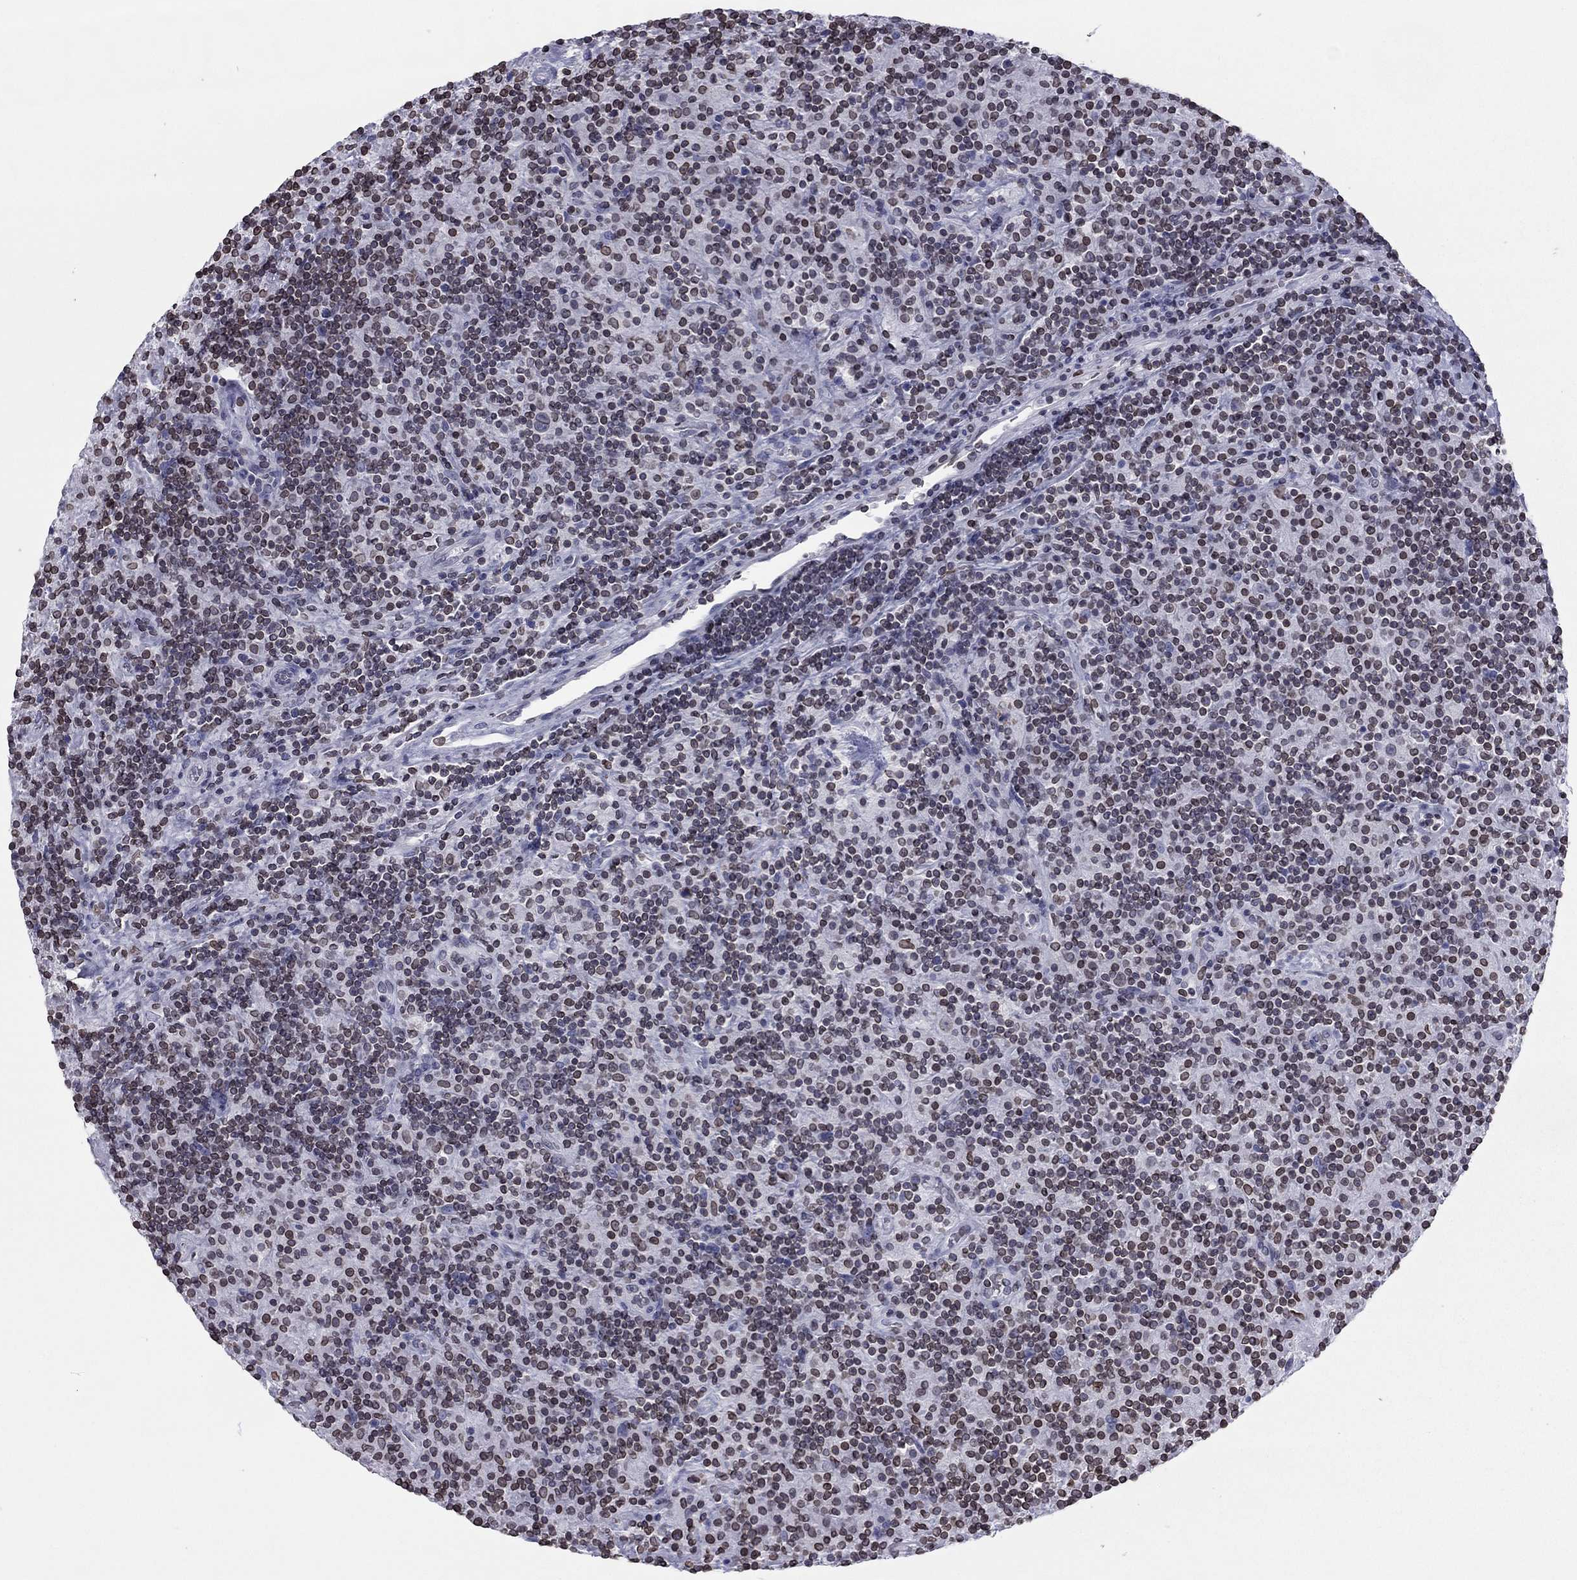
{"staining": {"intensity": "negative", "quantity": "none", "location": "none"}, "tissue": "lymphoma", "cell_type": "Tumor cells", "image_type": "cancer", "snomed": [{"axis": "morphology", "description": "Hodgkin's disease, NOS"}, {"axis": "topography", "description": "Lymph node"}], "caption": "The image displays no staining of tumor cells in lymphoma. (DAB immunohistochemistry with hematoxylin counter stain).", "gene": "ESPL1", "patient": {"sex": "male", "age": 70}}